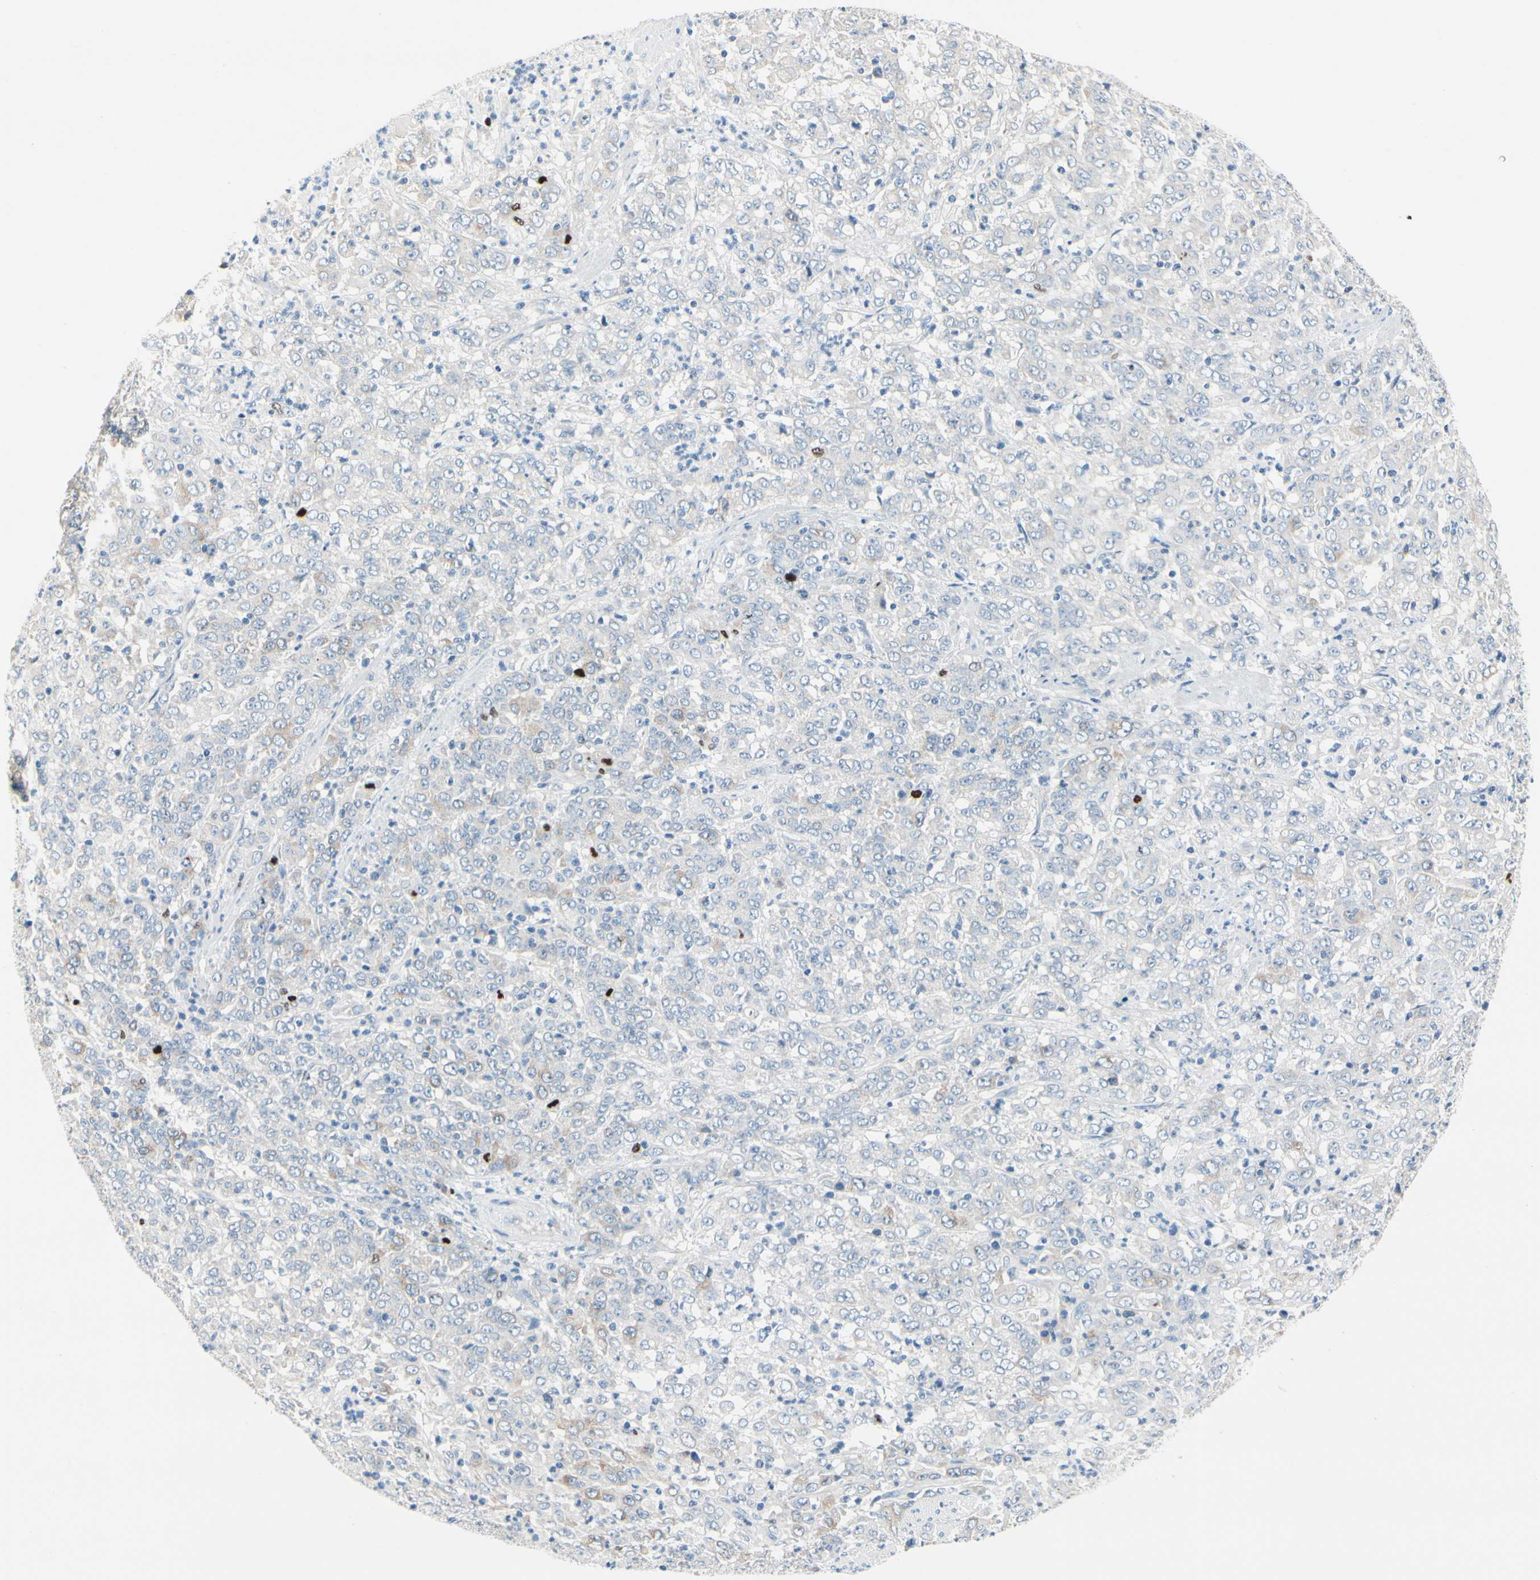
{"staining": {"intensity": "weak", "quantity": "<25%", "location": "cytoplasmic/membranous"}, "tissue": "stomach cancer", "cell_type": "Tumor cells", "image_type": "cancer", "snomed": [{"axis": "morphology", "description": "Adenocarcinoma, NOS"}, {"axis": "topography", "description": "Stomach, lower"}], "caption": "IHC photomicrograph of human stomach adenocarcinoma stained for a protein (brown), which exhibits no positivity in tumor cells. (Brightfield microscopy of DAB immunohistochemistry (IHC) at high magnification).", "gene": "CKAP2", "patient": {"sex": "female", "age": 71}}